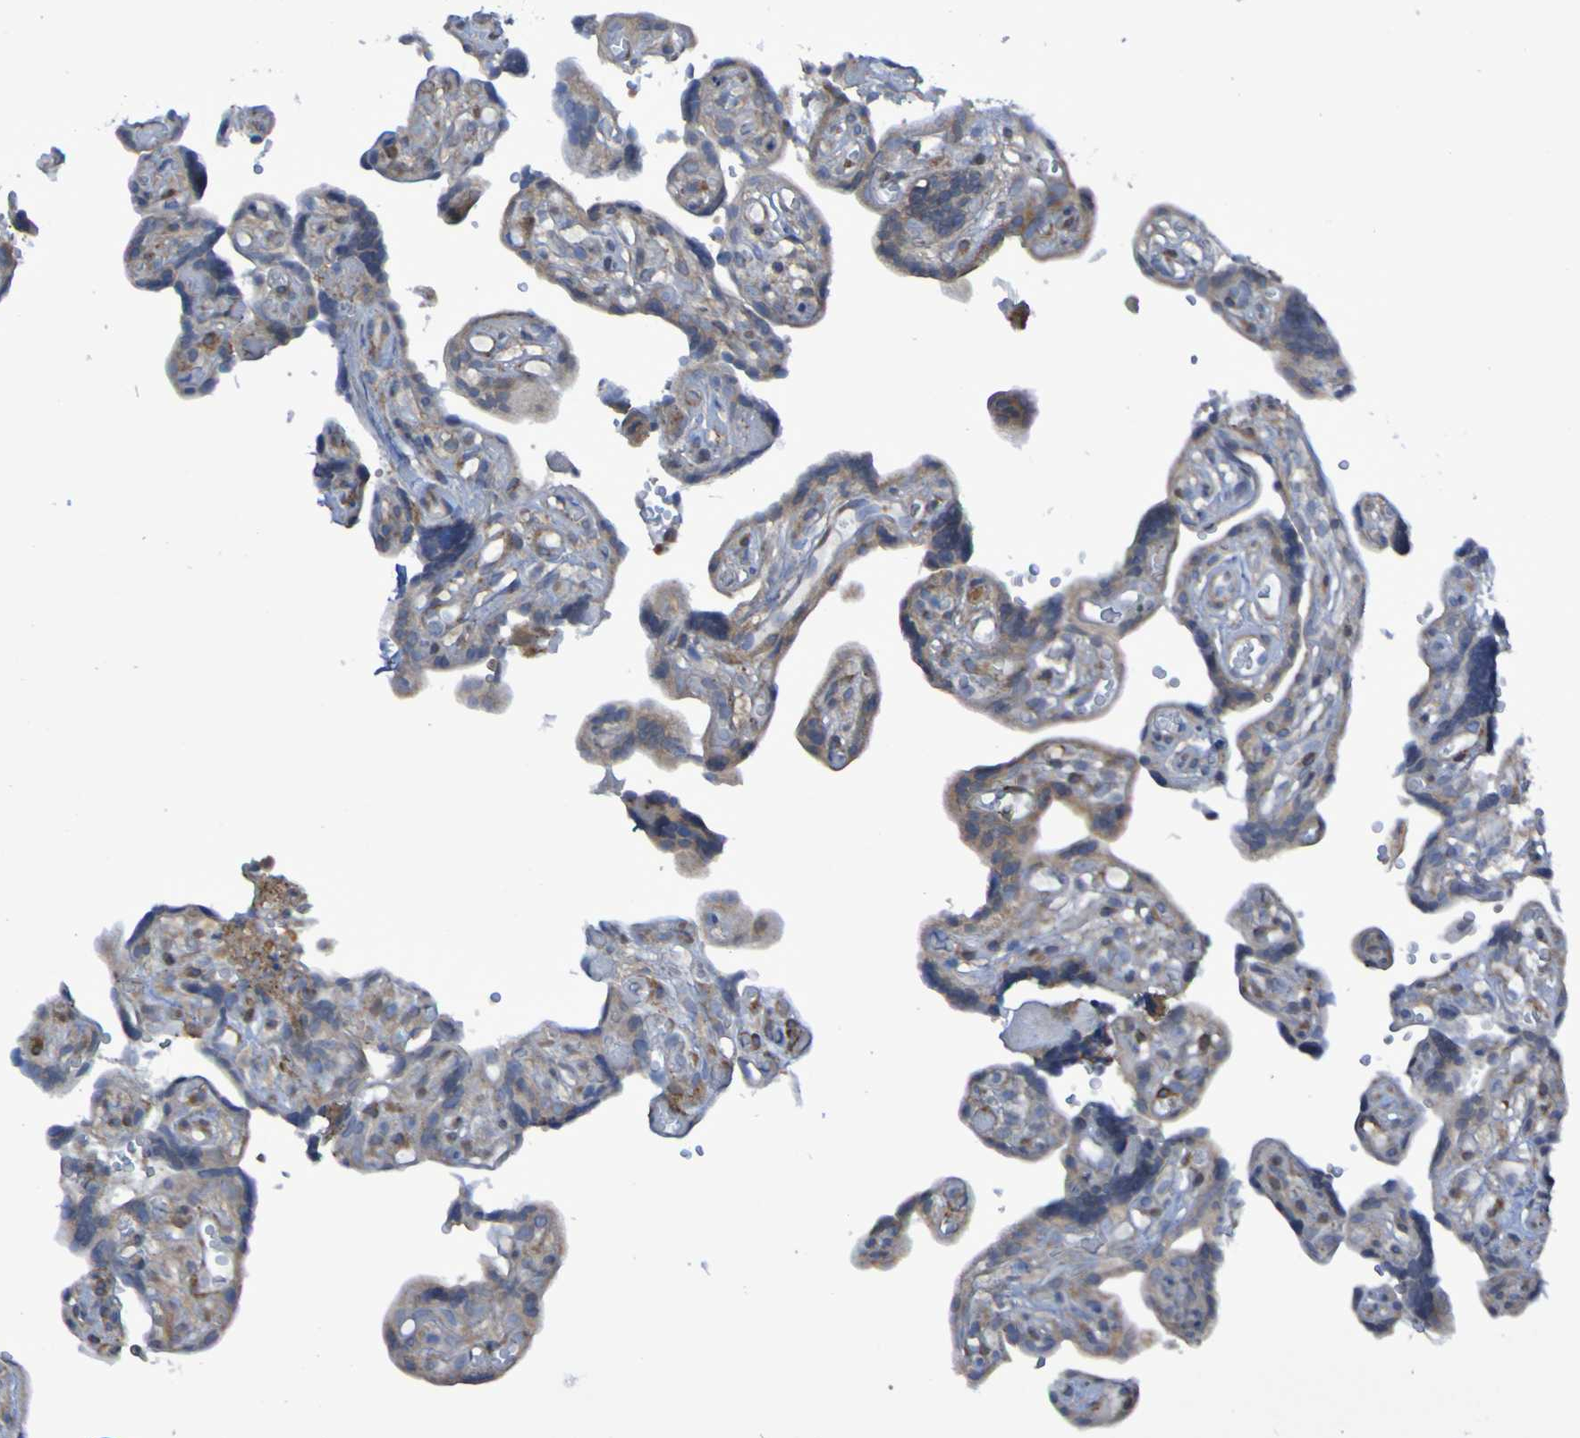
{"staining": {"intensity": "strong", "quantity": ">75%", "location": "cytoplasmic/membranous"}, "tissue": "placenta", "cell_type": "Decidual cells", "image_type": "normal", "snomed": [{"axis": "morphology", "description": "Normal tissue, NOS"}, {"axis": "topography", "description": "Placenta"}], "caption": "About >75% of decidual cells in benign human placenta exhibit strong cytoplasmic/membranous protein expression as visualized by brown immunohistochemical staining.", "gene": "SCRG1", "patient": {"sex": "female", "age": 30}}